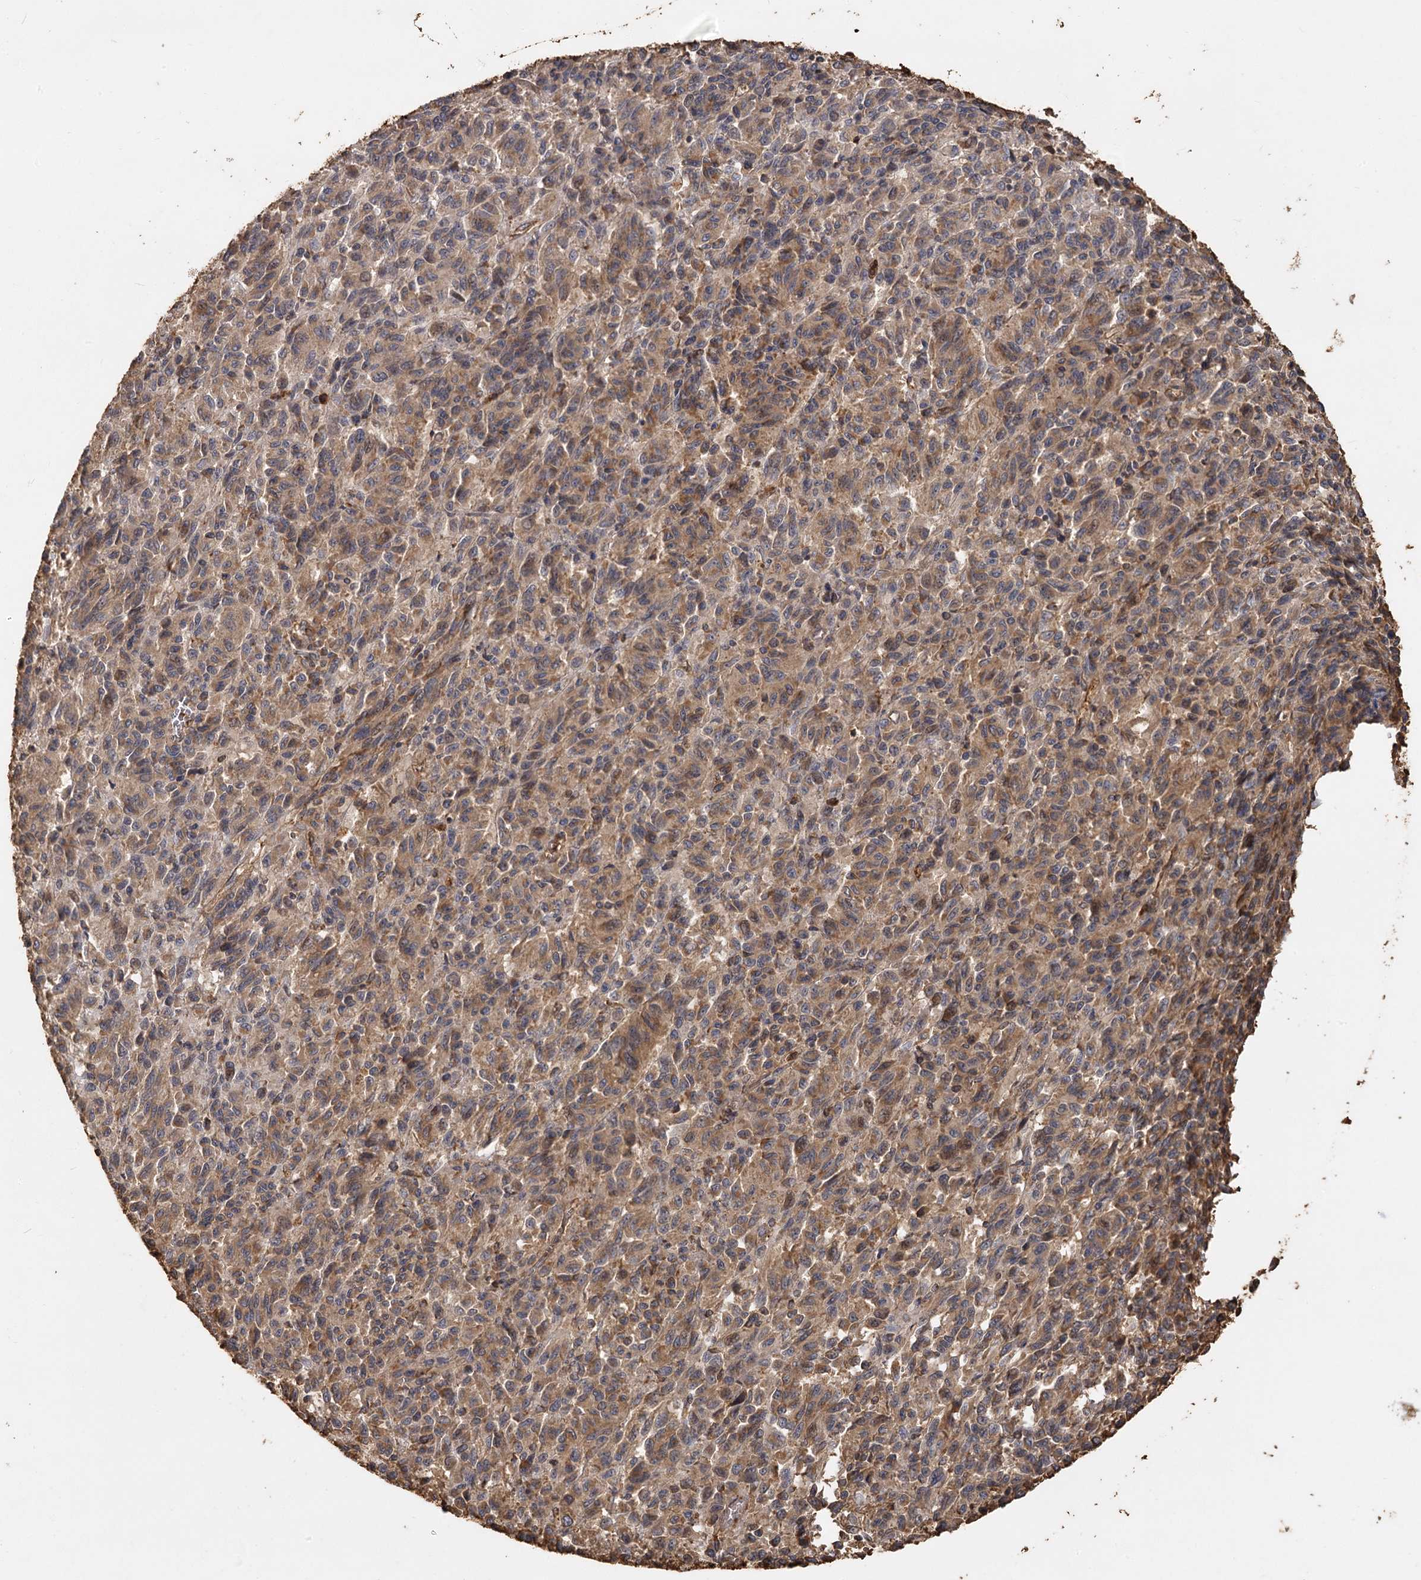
{"staining": {"intensity": "moderate", "quantity": ">75%", "location": "cytoplasmic/membranous"}, "tissue": "melanoma", "cell_type": "Tumor cells", "image_type": "cancer", "snomed": [{"axis": "morphology", "description": "Malignant melanoma, Metastatic site"}, {"axis": "topography", "description": "Lung"}], "caption": "Protein expression analysis of malignant melanoma (metastatic site) displays moderate cytoplasmic/membranous staining in about >75% of tumor cells. (Stains: DAB (3,3'-diaminobenzidine) in brown, nuclei in blue, Microscopy: brightfield microscopy at high magnification).", "gene": "PIK3C2A", "patient": {"sex": "male", "age": 64}}